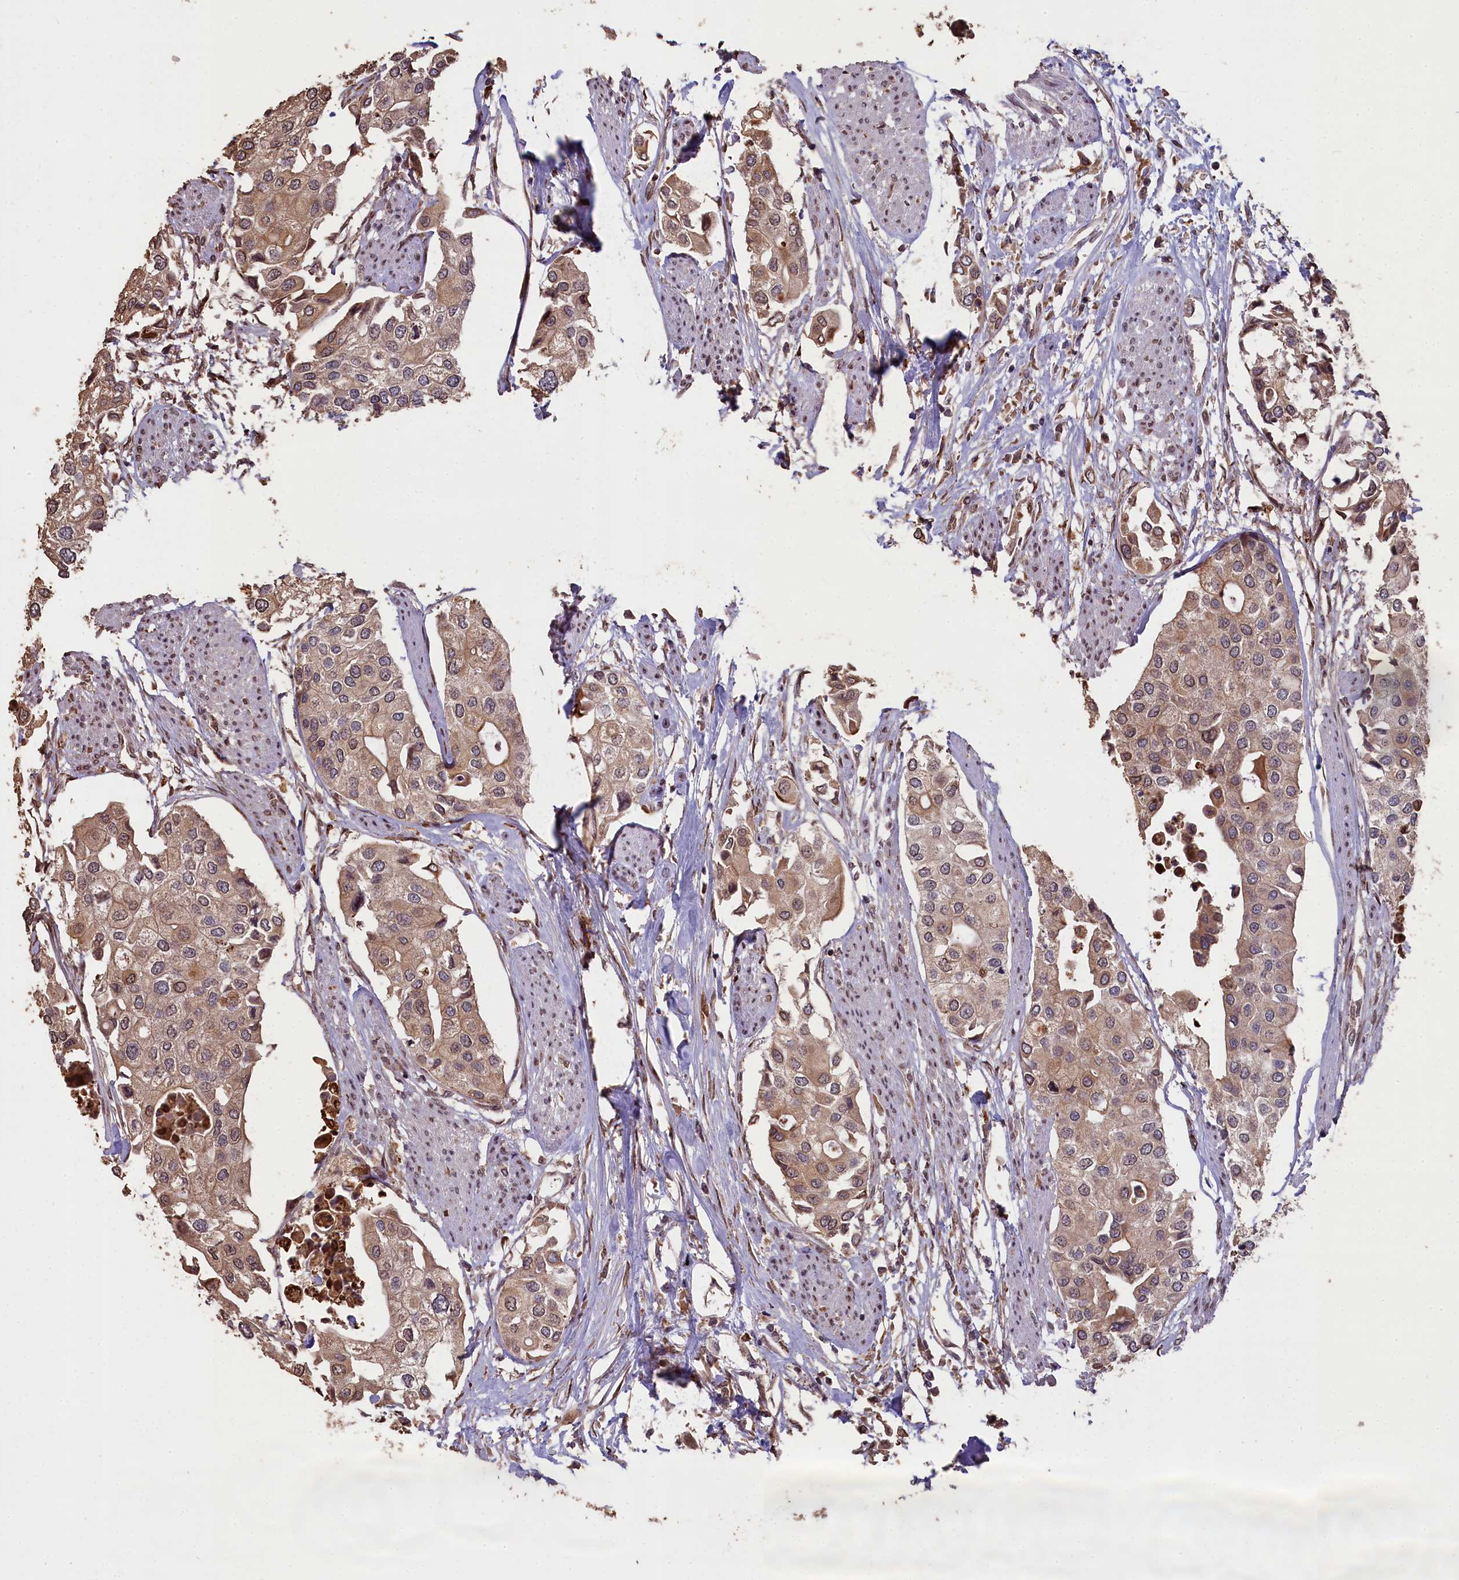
{"staining": {"intensity": "moderate", "quantity": ">75%", "location": "cytoplasmic/membranous,nuclear"}, "tissue": "urothelial cancer", "cell_type": "Tumor cells", "image_type": "cancer", "snomed": [{"axis": "morphology", "description": "Urothelial carcinoma, High grade"}, {"axis": "topography", "description": "Urinary bladder"}], "caption": "High-grade urothelial carcinoma was stained to show a protein in brown. There is medium levels of moderate cytoplasmic/membranous and nuclear staining in about >75% of tumor cells.", "gene": "SLC38A7", "patient": {"sex": "male", "age": 64}}